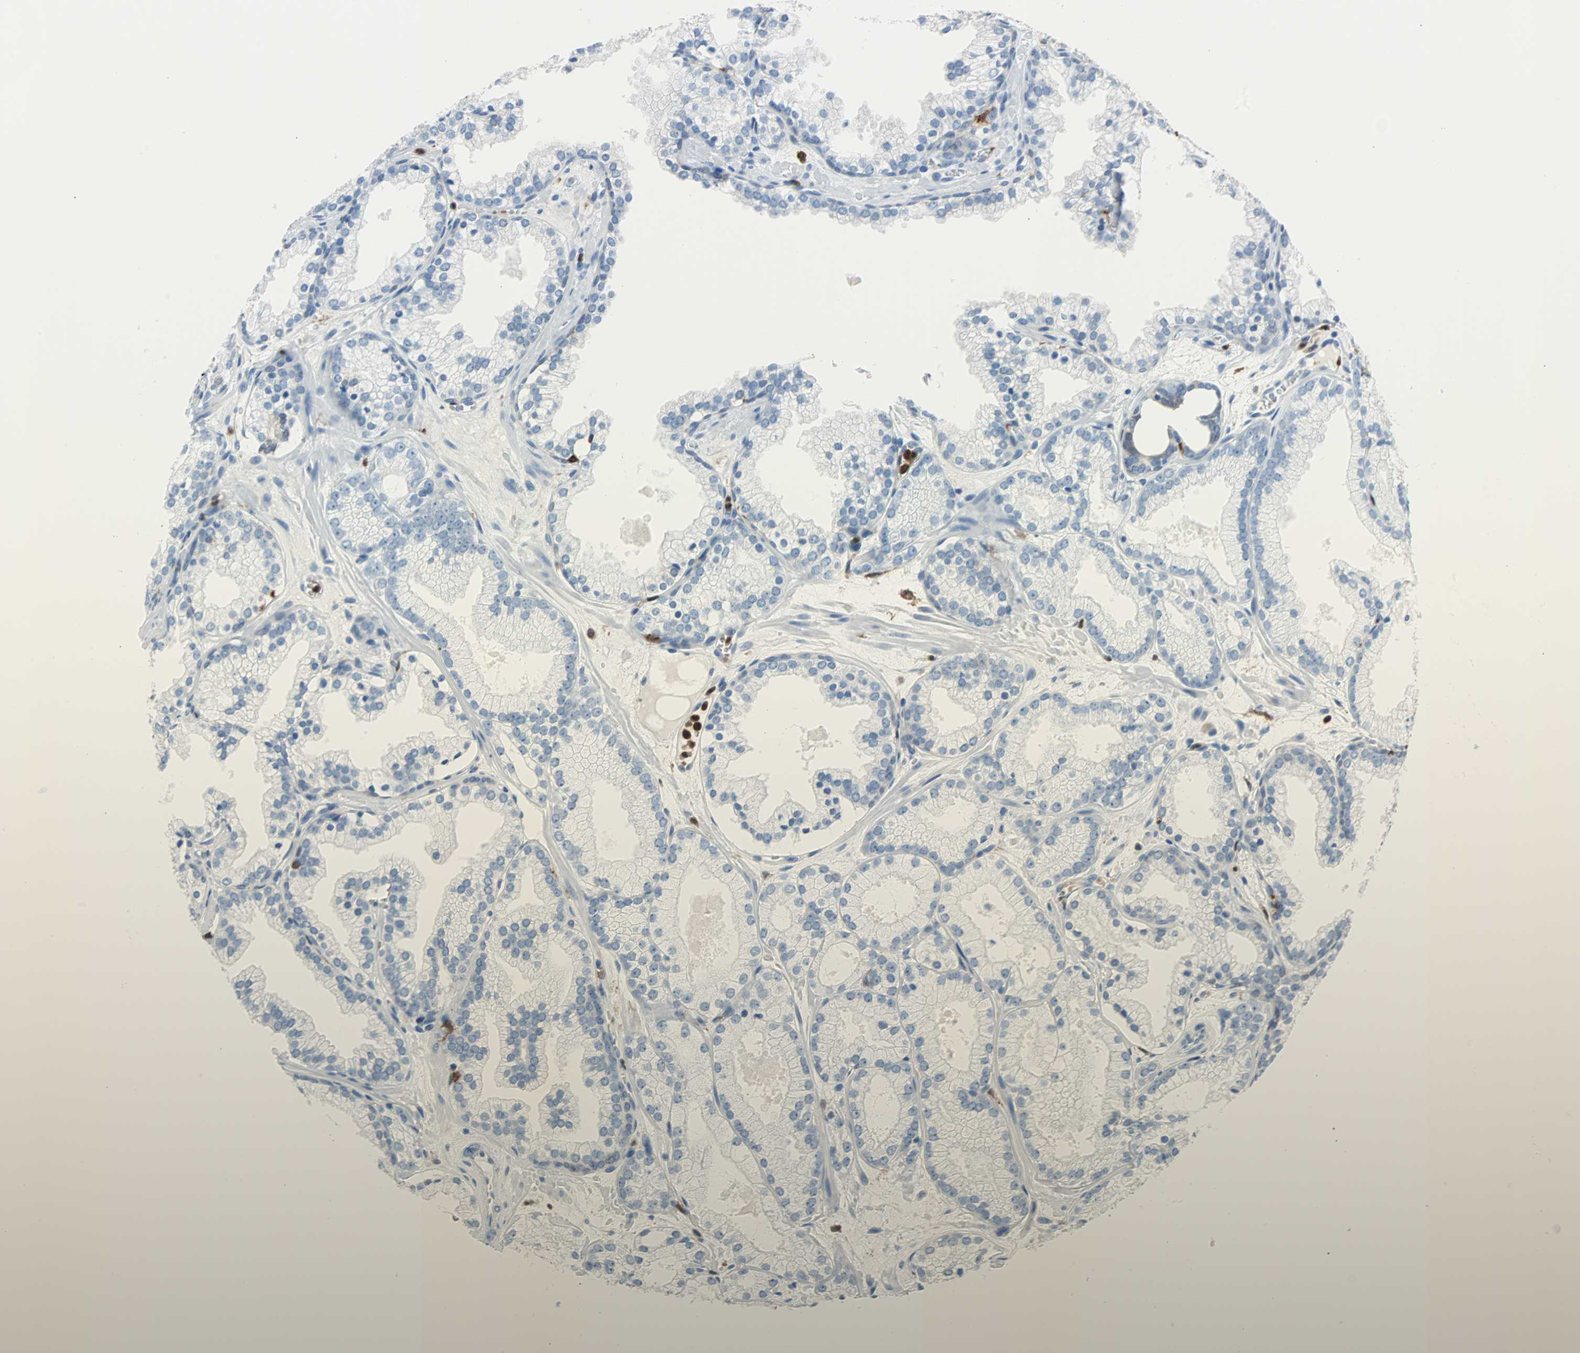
{"staining": {"intensity": "negative", "quantity": "none", "location": "none"}, "tissue": "prostate cancer", "cell_type": "Tumor cells", "image_type": "cancer", "snomed": [{"axis": "morphology", "description": "Adenocarcinoma, Low grade"}, {"axis": "topography", "description": "Prostate"}], "caption": "A micrograph of prostate adenocarcinoma (low-grade) stained for a protein displays no brown staining in tumor cells.", "gene": "SYK", "patient": {"sex": "male", "age": 57}}